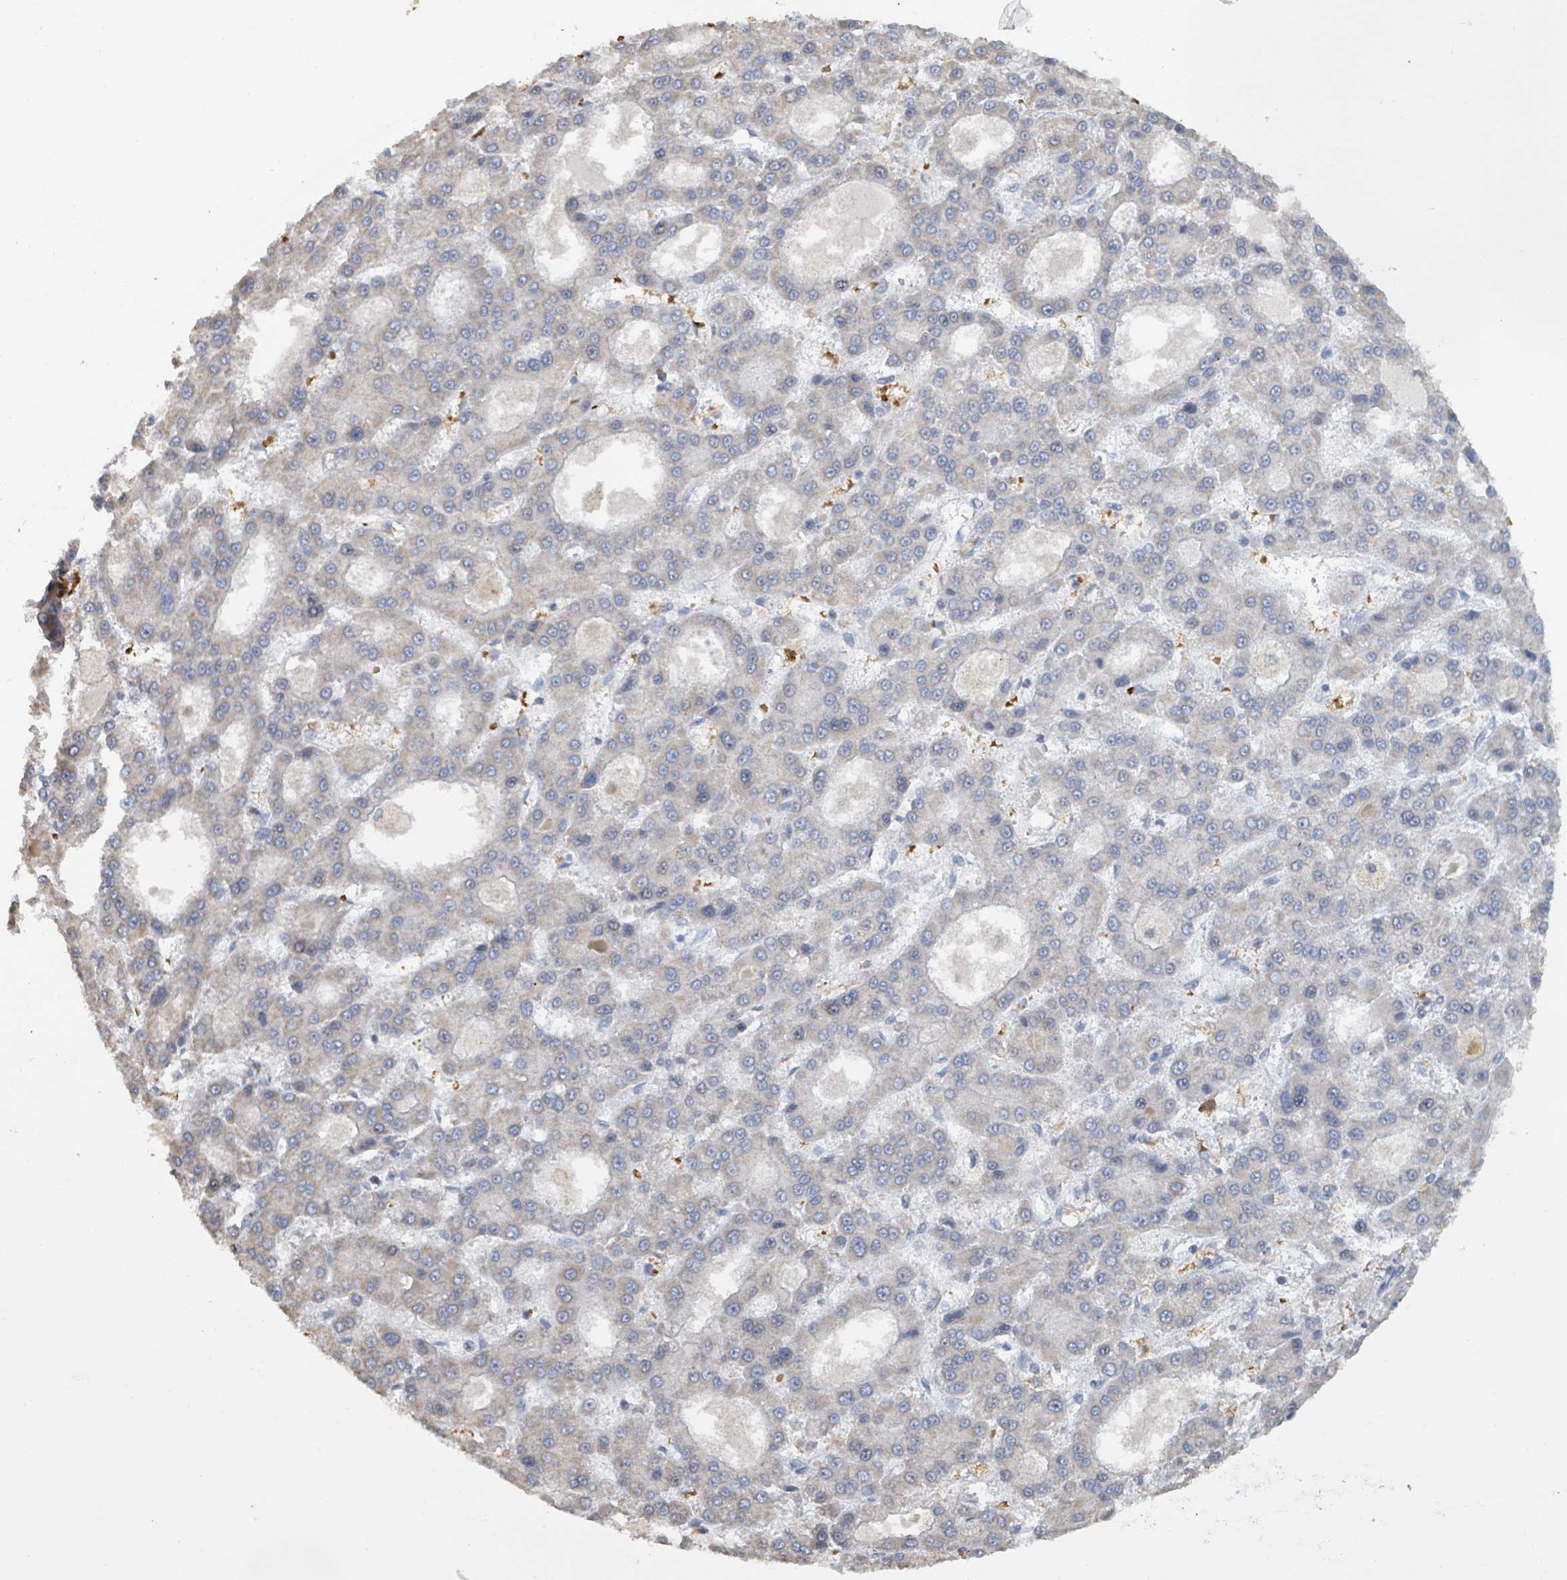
{"staining": {"intensity": "negative", "quantity": "none", "location": "none"}, "tissue": "liver cancer", "cell_type": "Tumor cells", "image_type": "cancer", "snomed": [{"axis": "morphology", "description": "Carcinoma, Hepatocellular, NOS"}, {"axis": "topography", "description": "Liver"}], "caption": "This is a image of IHC staining of hepatocellular carcinoma (liver), which shows no expression in tumor cells. (DAB (3,3'-diaminobenzidine) immunohistochemistry visualized using brightfield microscopy, high magnification).", "gene": "SEBOX", "patient": {"sex": "male", "age": 70}}